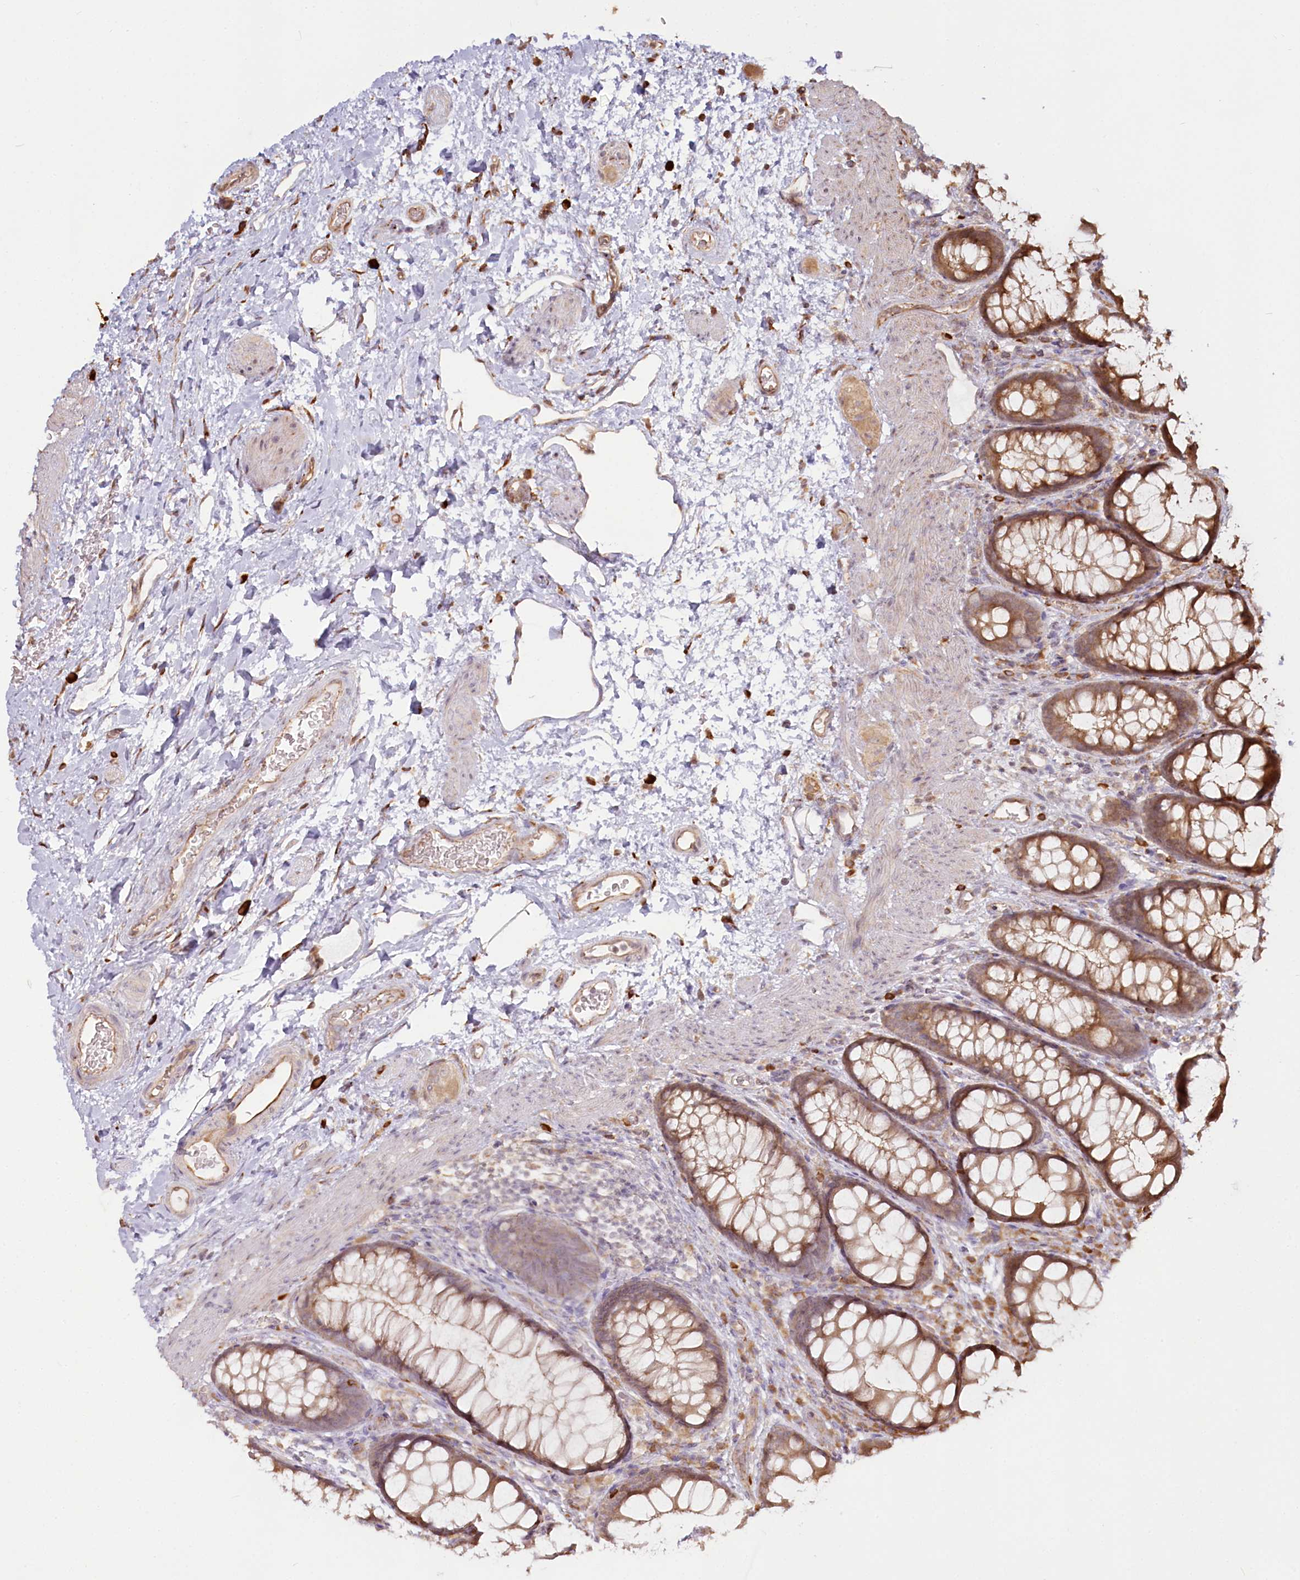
{"staining": {"intensity": "moderate", "quantity": "25%-75%", "location": "cytoplasmic/membranous"}, "tissue": "colon", "cell_type": "Endothelial cells", "image_type": "normal", "snomed": [{"axis": "morphology", "description": "Normal tissue, NOS"}, {"axis": "topography", "description": "Colon"}], "caption": "Protein staining by immunohistochemistry (IHC) exhibits moderate cytoplasmic/membranous expression in approximately 25%-75% of endothelial cells in benign colon.", "gene": "FAM13A", "patient": {"sex": "female", "age": 62}}